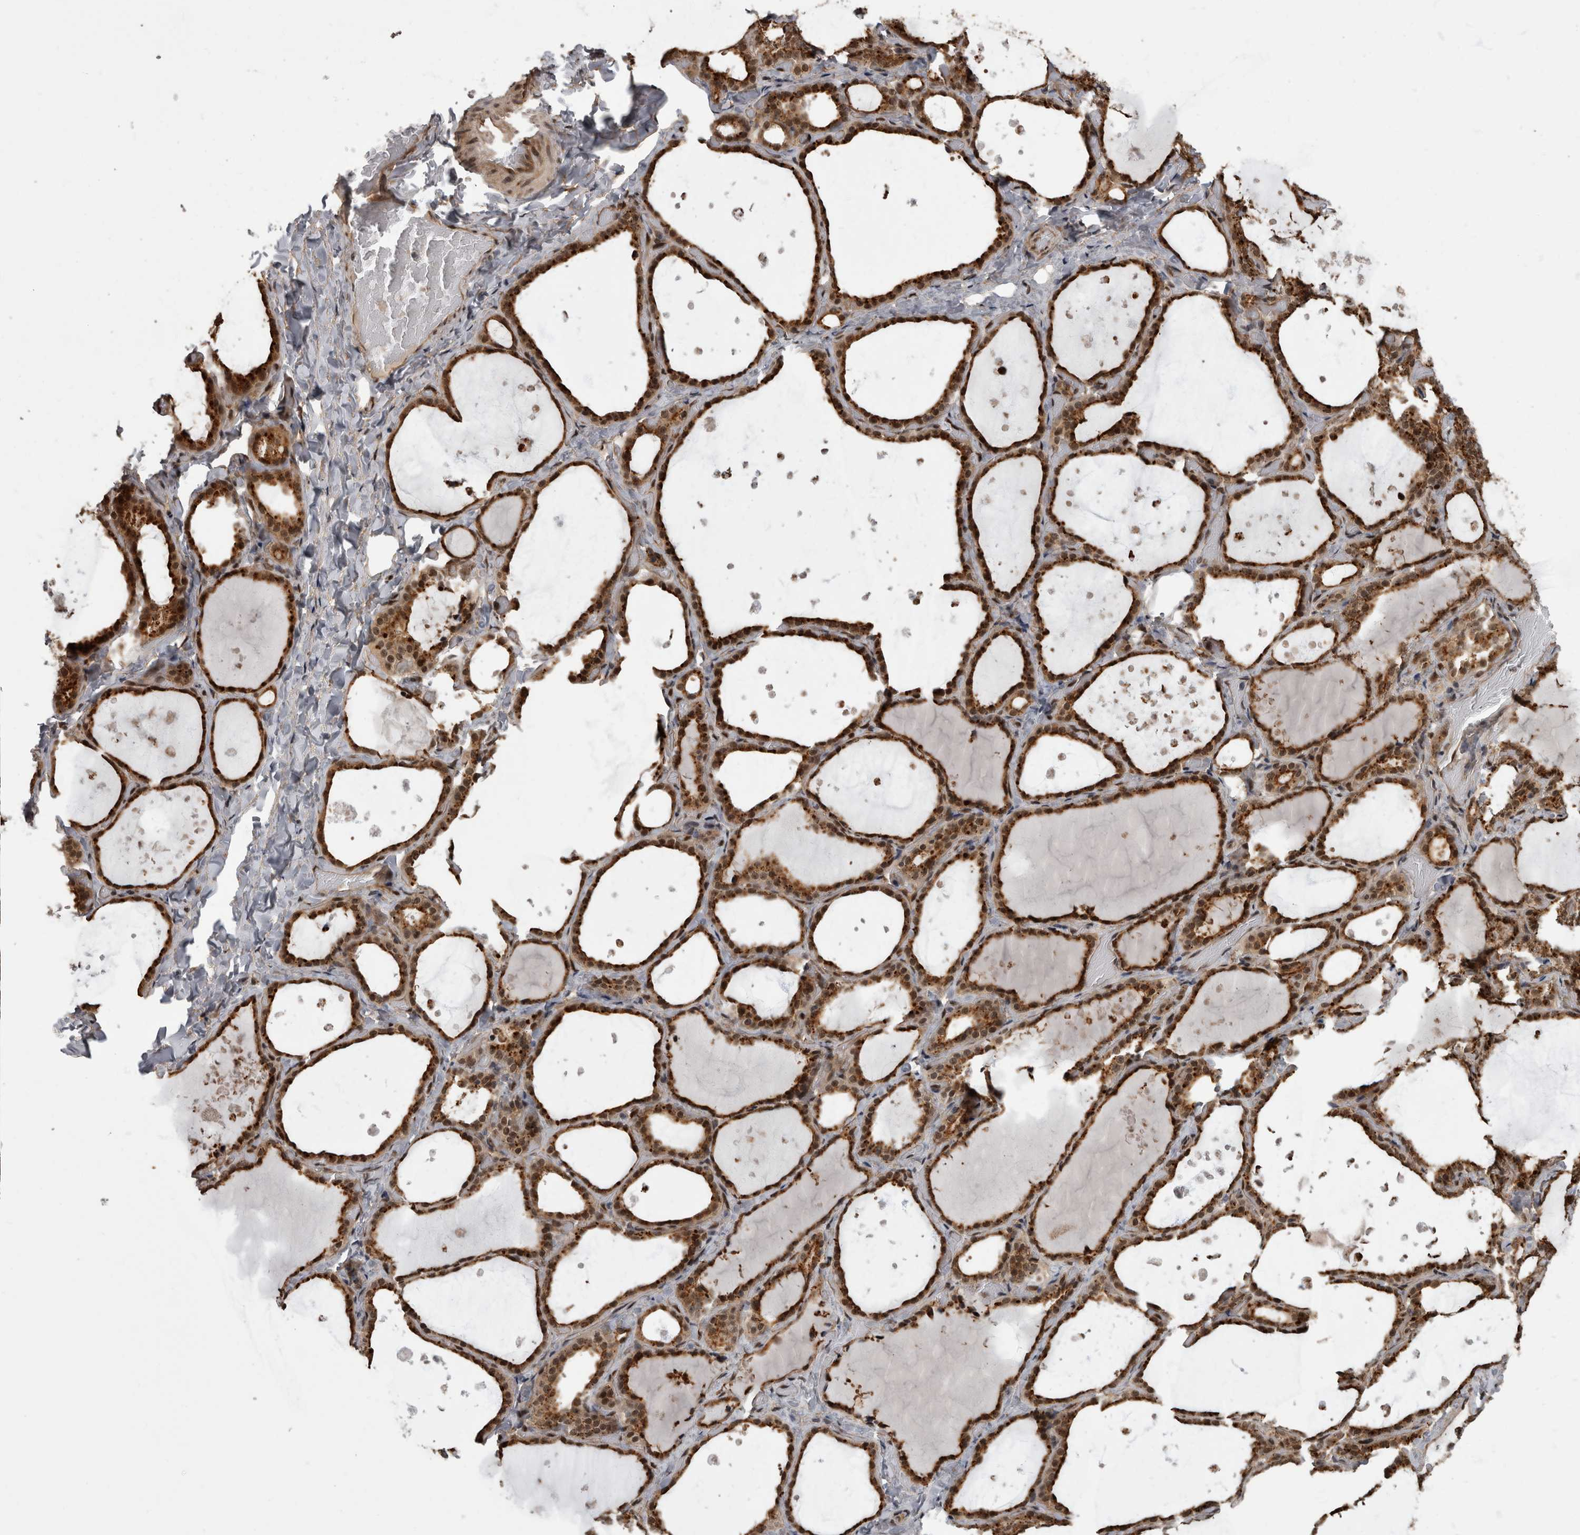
{"staining": {"intensity": "strong", "quantity": ">75%", "location": "cytoplasmic/membranous,nuclear"}, "tissue": "thyroid gland", "cell_type": "Glandular cells", "image_type": "normal", "snomed": [{"axis": "morphology", "description": "Normal tissue, NOS"}, {"axis": "topography", "description": "Thyroid gland"}], "caption": "Protein analysis of benign thyroid gland exhibits strong cytoplasmic/membranous,nuclear positivity in approximately >75% of glandular cells. (Stains: DAB in brown, nuclei in blue, Microscopy: brightfield microscopy at high magnification).", "gene": "AKT3", "patient": {"sex": "female", "age": 44}}